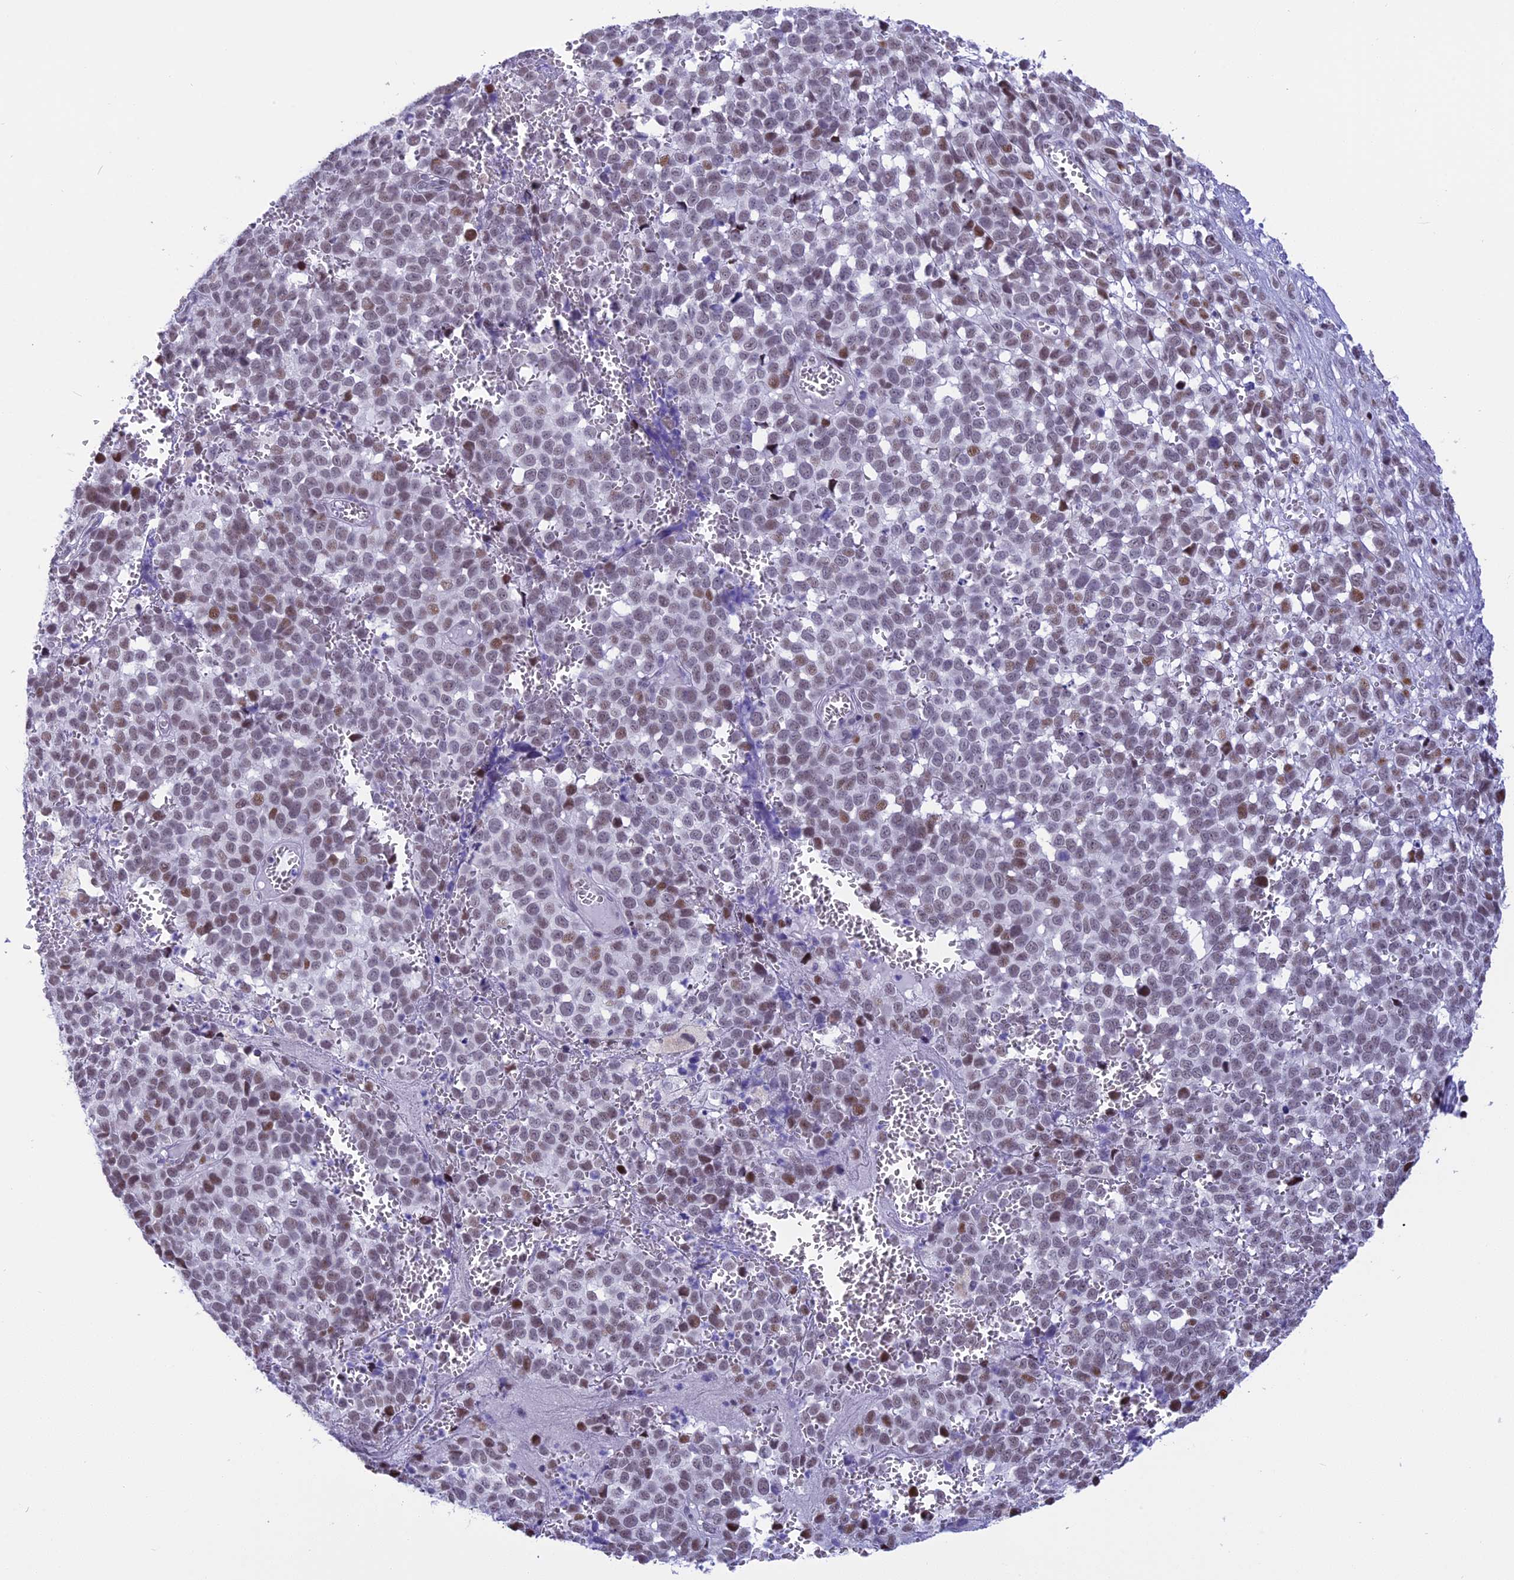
{"staining": {"intensity": "moderate", "quantity": "25%-75%", "location": "nuclear"}, "tissue": "melanoma", "cell_type": "Tumor cells", "image_type": "cancer", "snomed": [{"axis": "morphology", "description": "Malignant melanoma, NOS"}, {"axis": "topography", "description": "Nose, NOS"}], "caption": "This is an image of IHC staining of melanoma, which shows moderate staining in the nuclear of tumor cells.", "gene": "SPIRE2", "patient": {"sex": "female", "age": 48}}